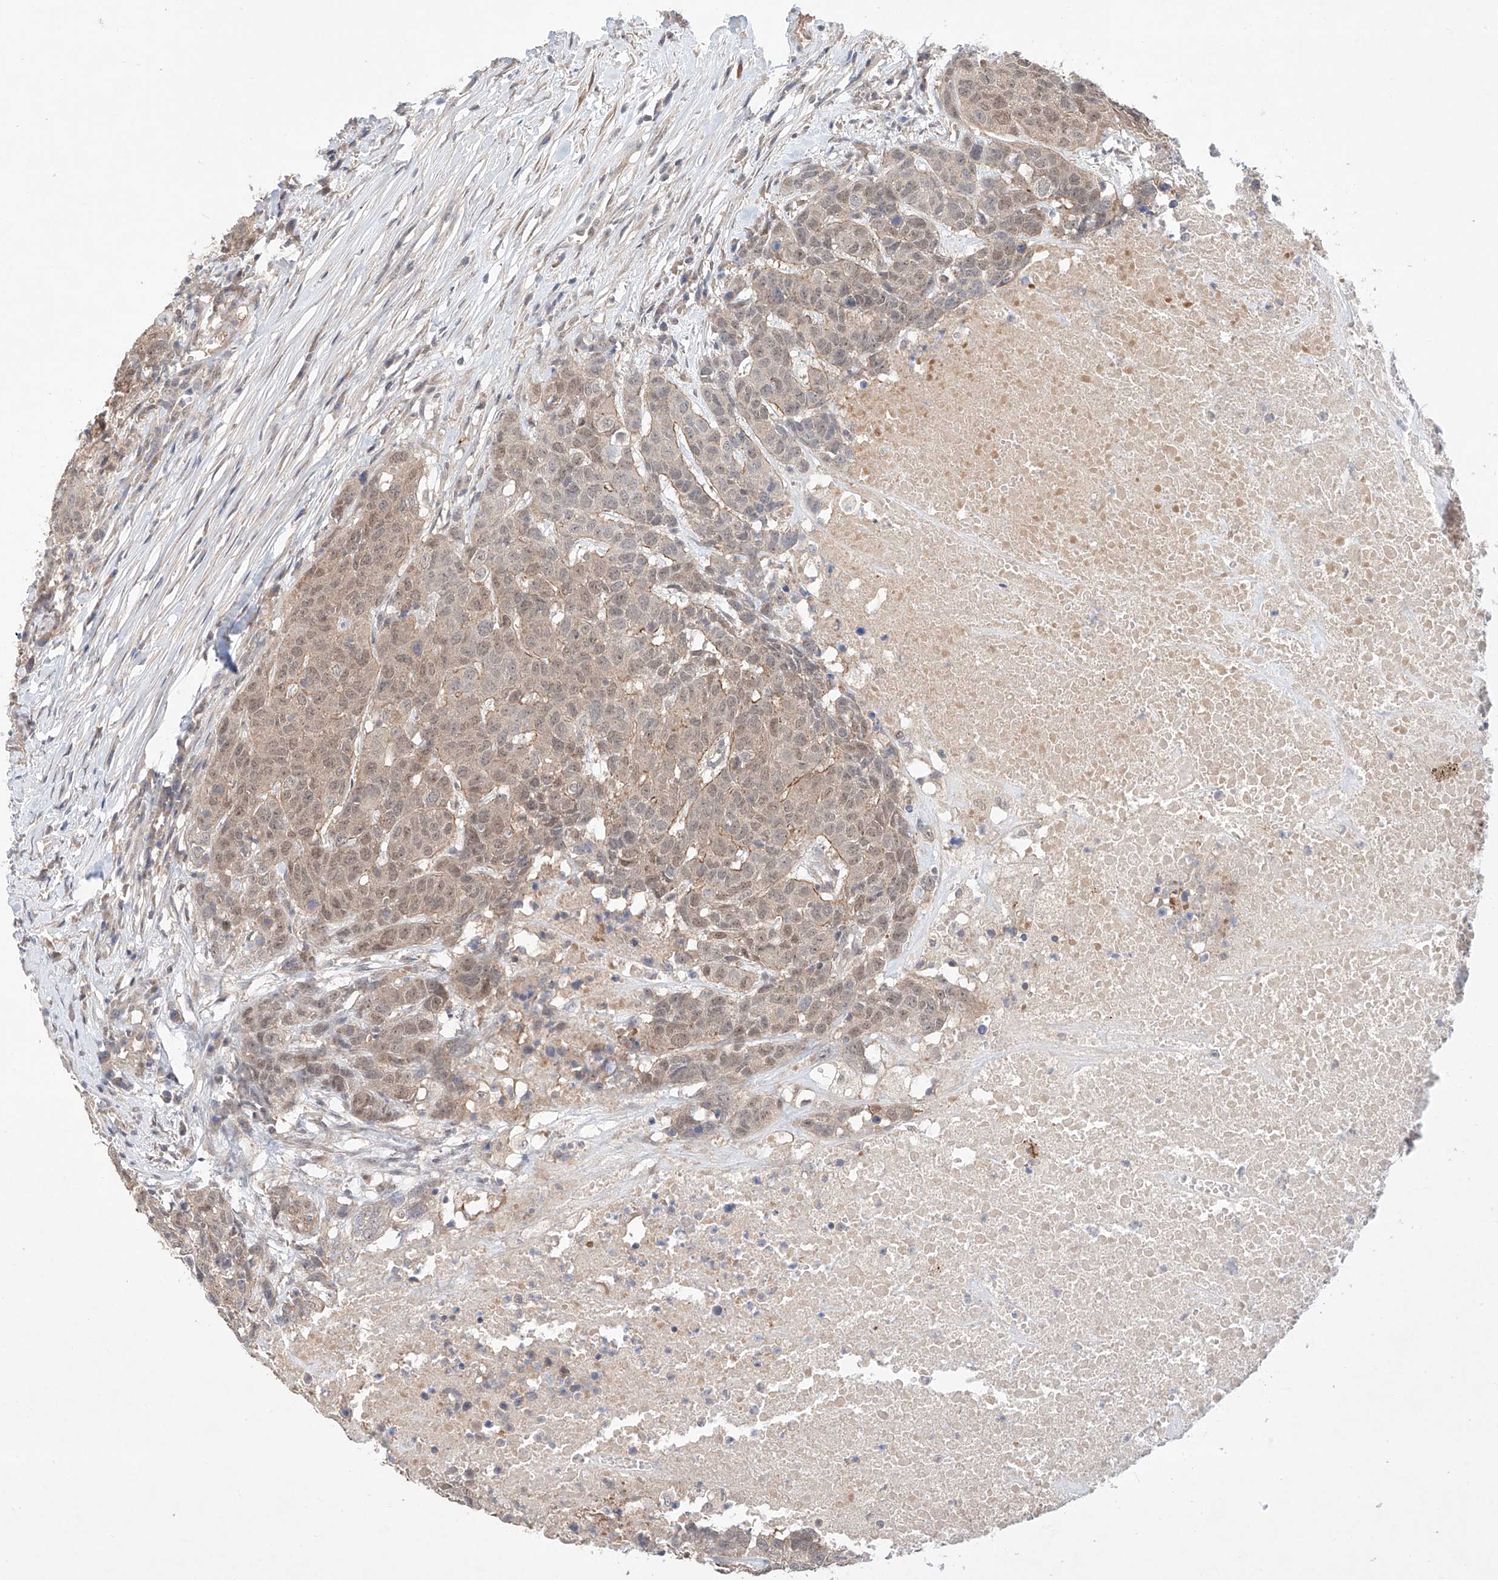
{"staining": {"intensity": "weak", "quantity": "25%-75%", "location": "cytoplasmic/membranous,nuclear"}, "tissue": "head and neck cancer", "cell_type": "Tumor cells", "image_type": "cancer", "snomed": [{"axis": "morphology", "description": "Squamous cell carcinoma, NOS"}, {"axis": "topography", "description": "Head-Neck"}], "caption": "Immunohistochemical staining of human head and neck cancer (squamous cell carcinoma) shows low levels of weak cytoplasmic/membranous and nuclear protein staining in about 25%-75% of tumor cells.", "gene": "TSR2", "patient": {"sex": "male", "age": 66}}